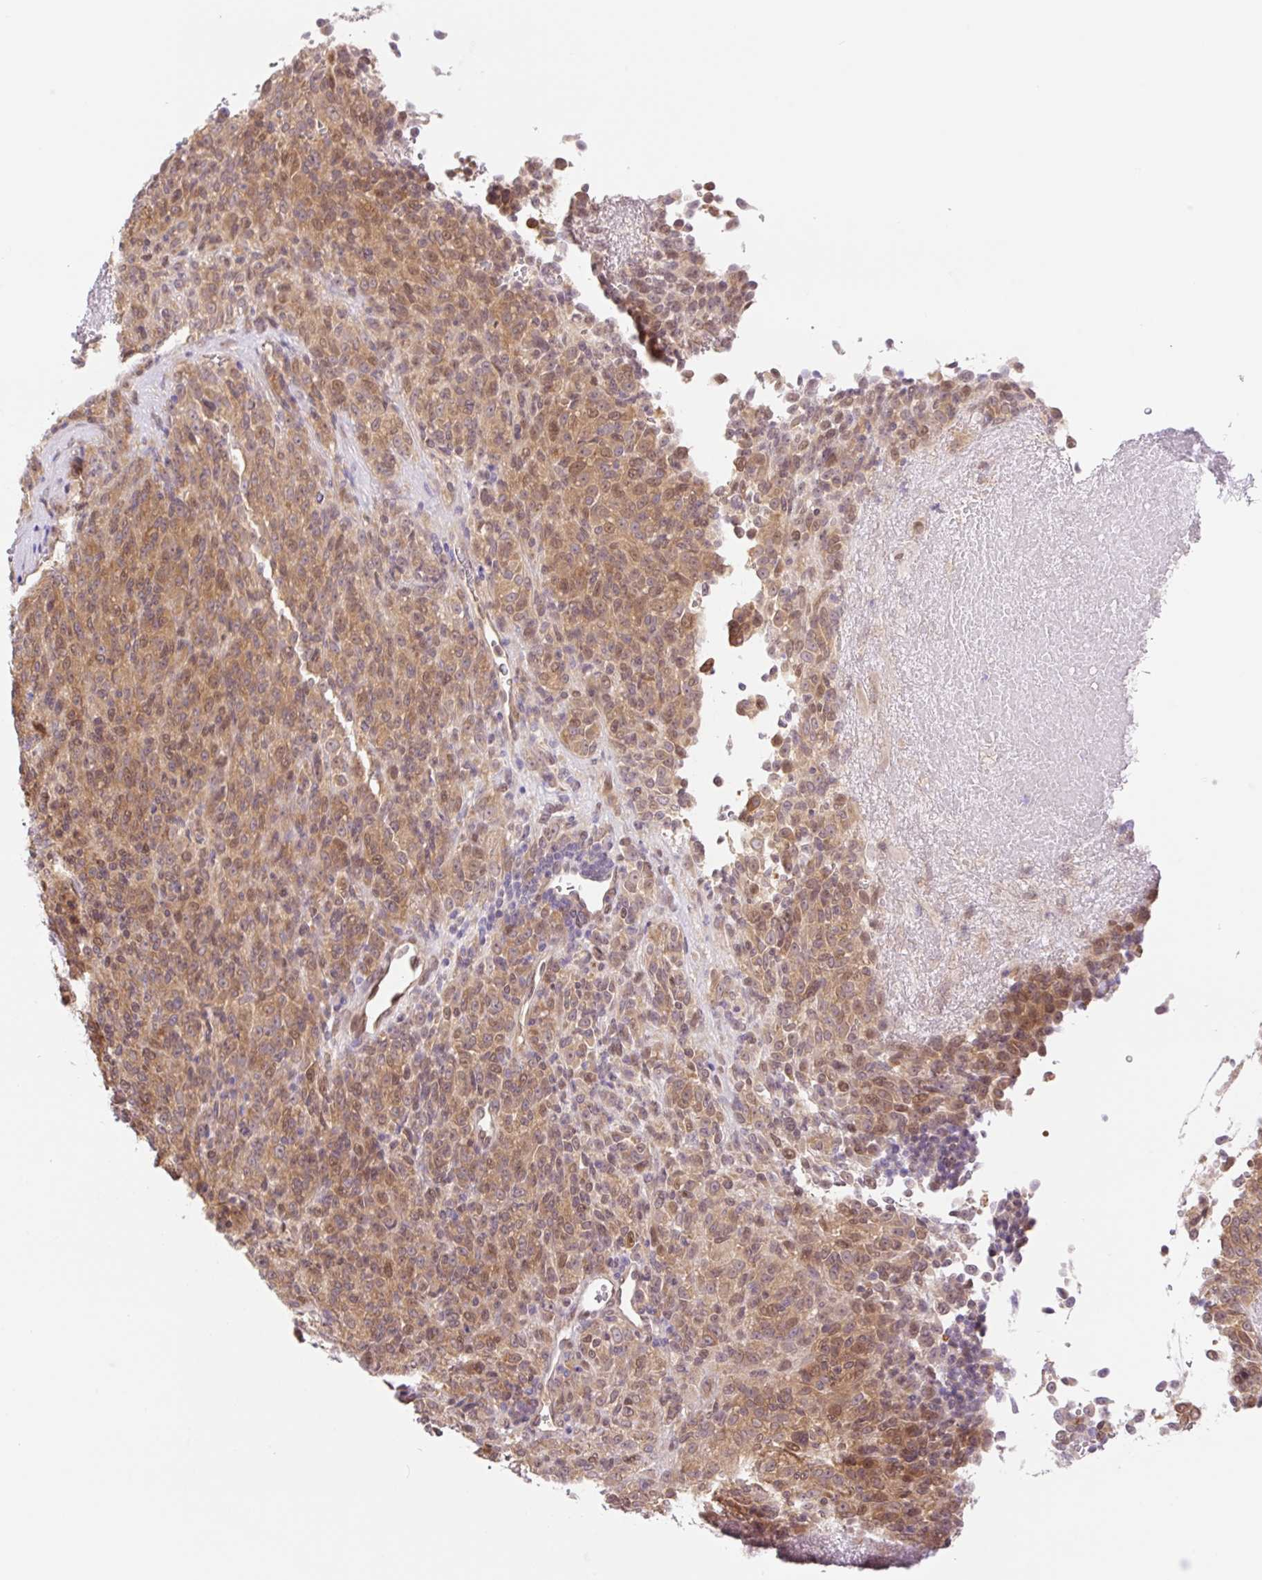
{"staining": {"intensity": "moderate", "quantity": ">75%", "location": "cytoplasmic/membranous,nuclear"}, "tissue": "melanoma", "cell_type": "Tumor cells", "image_type": "cancer", "snomed": [{"axis": "morphology", "description": "Malignant melanoma, Metastatic site"}, {"axis": "topography", "description": "Brain"}], "caption": "Immunohistochemistry (IHC) micrograph of neoplastic tissue: melanoma stained using immunohistochemistry (IHC) reveals medium levels of moderate protein expression localized specifically in the cytoplasmic/membranous and nuclear of tumor cells, appearing as a cytoplasmic/membranous and nuclear brown color.", "gene": "VPS25", "patient": {"sex": "female", "age": 56}}